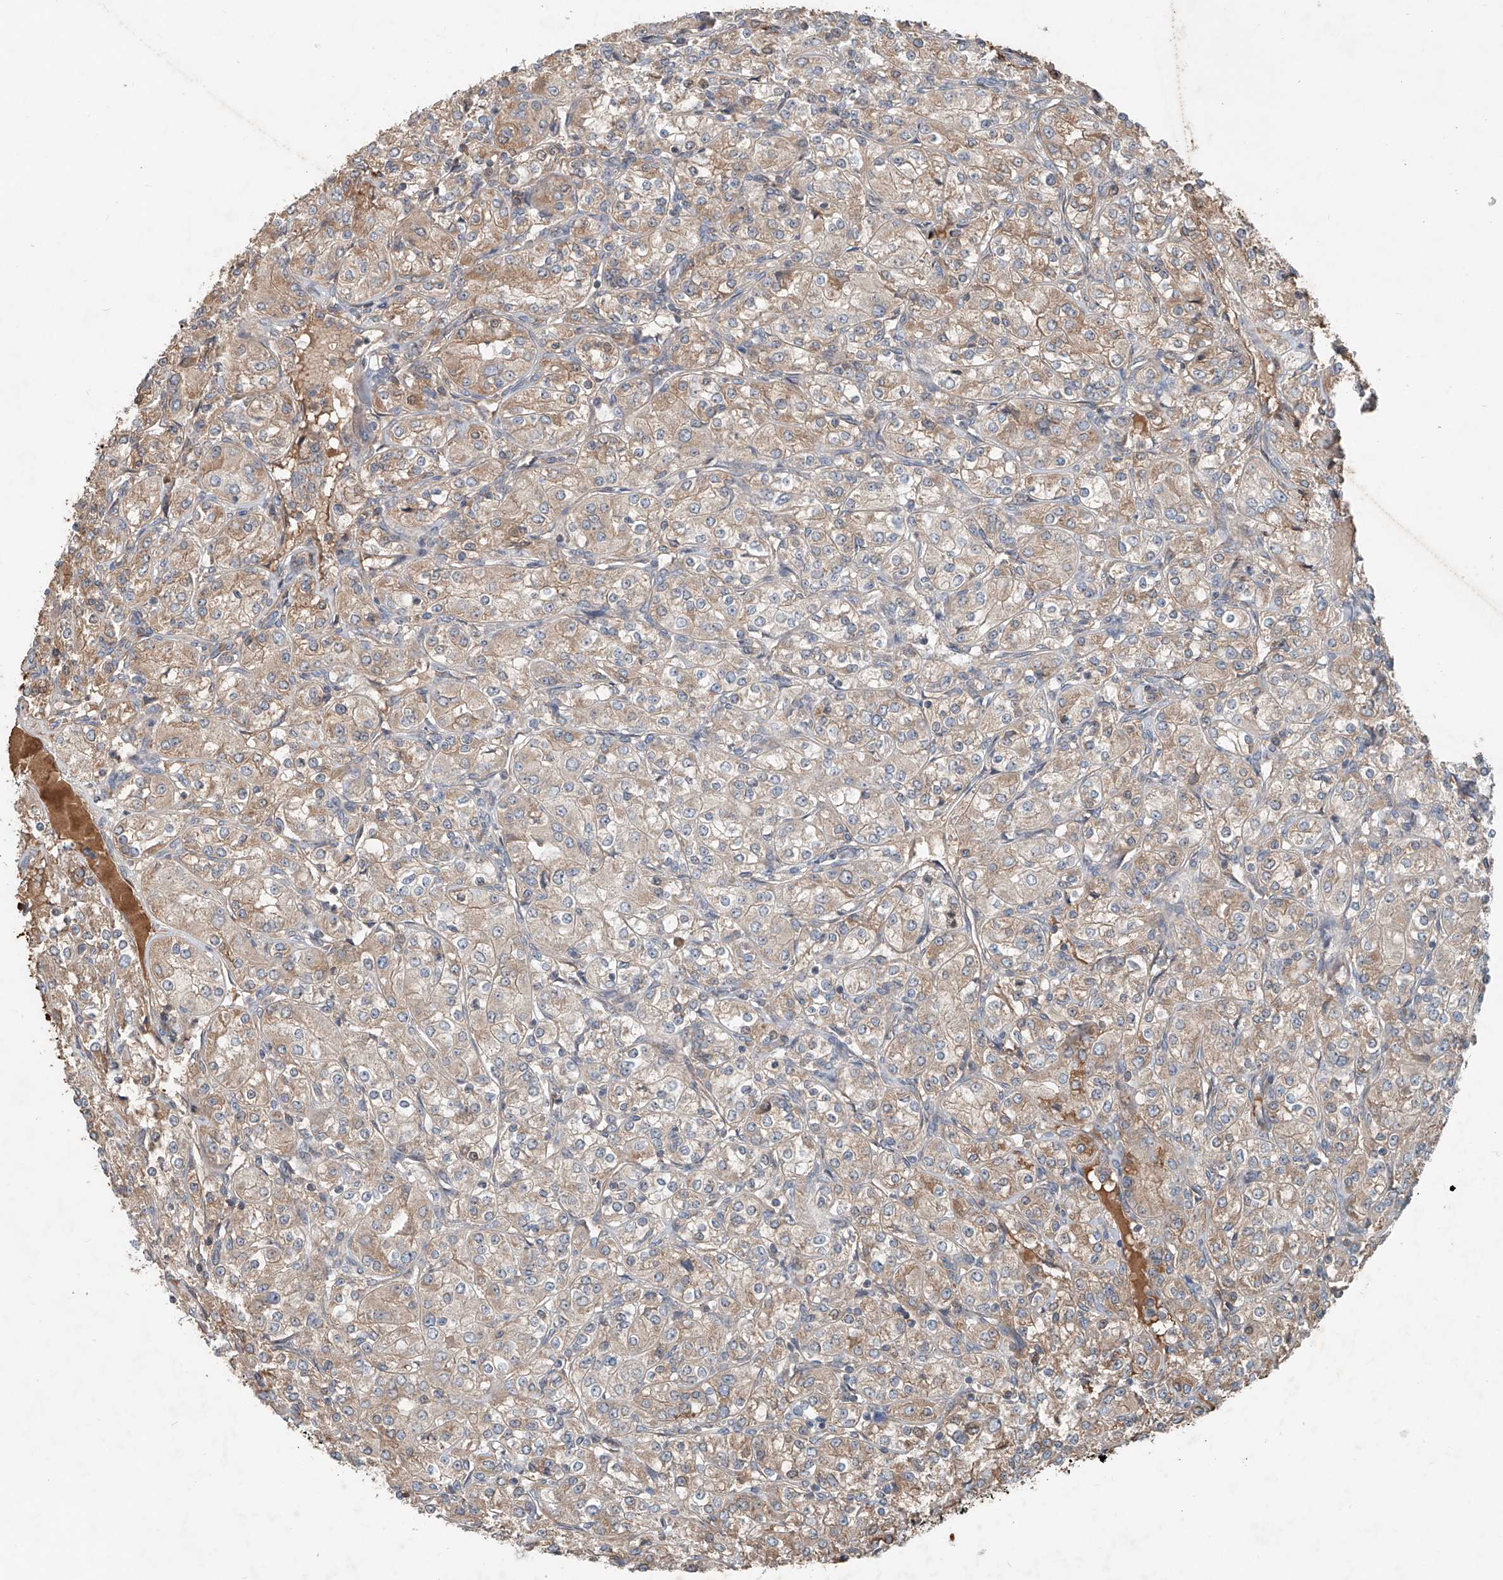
{"staining": {"intensity": "weak", "quantity": ">75%", "location": "cytoplasmic/membranous"}, "tissue": "renal cancer", "cell_type": "Tumor cells", "image_type": "cancer", "snomed": [{"axis": "morphology", "description": "Adenocarcinoma, NOS"}, {"axis": "topography", "description": "Kidney"}], "caption": "Protein positivity by immunohistochemistry exhibits weak cytoplasmic/membranous expression in approximately >75% of tumor cells in renal adenocarcinoma. (DAB (3,3'-diaminobenzidine) IHC, brown staining for protein, blue staining for nuclei).", "gene": "ADAM23", "patient": {"sex": "male", "age": 77}}